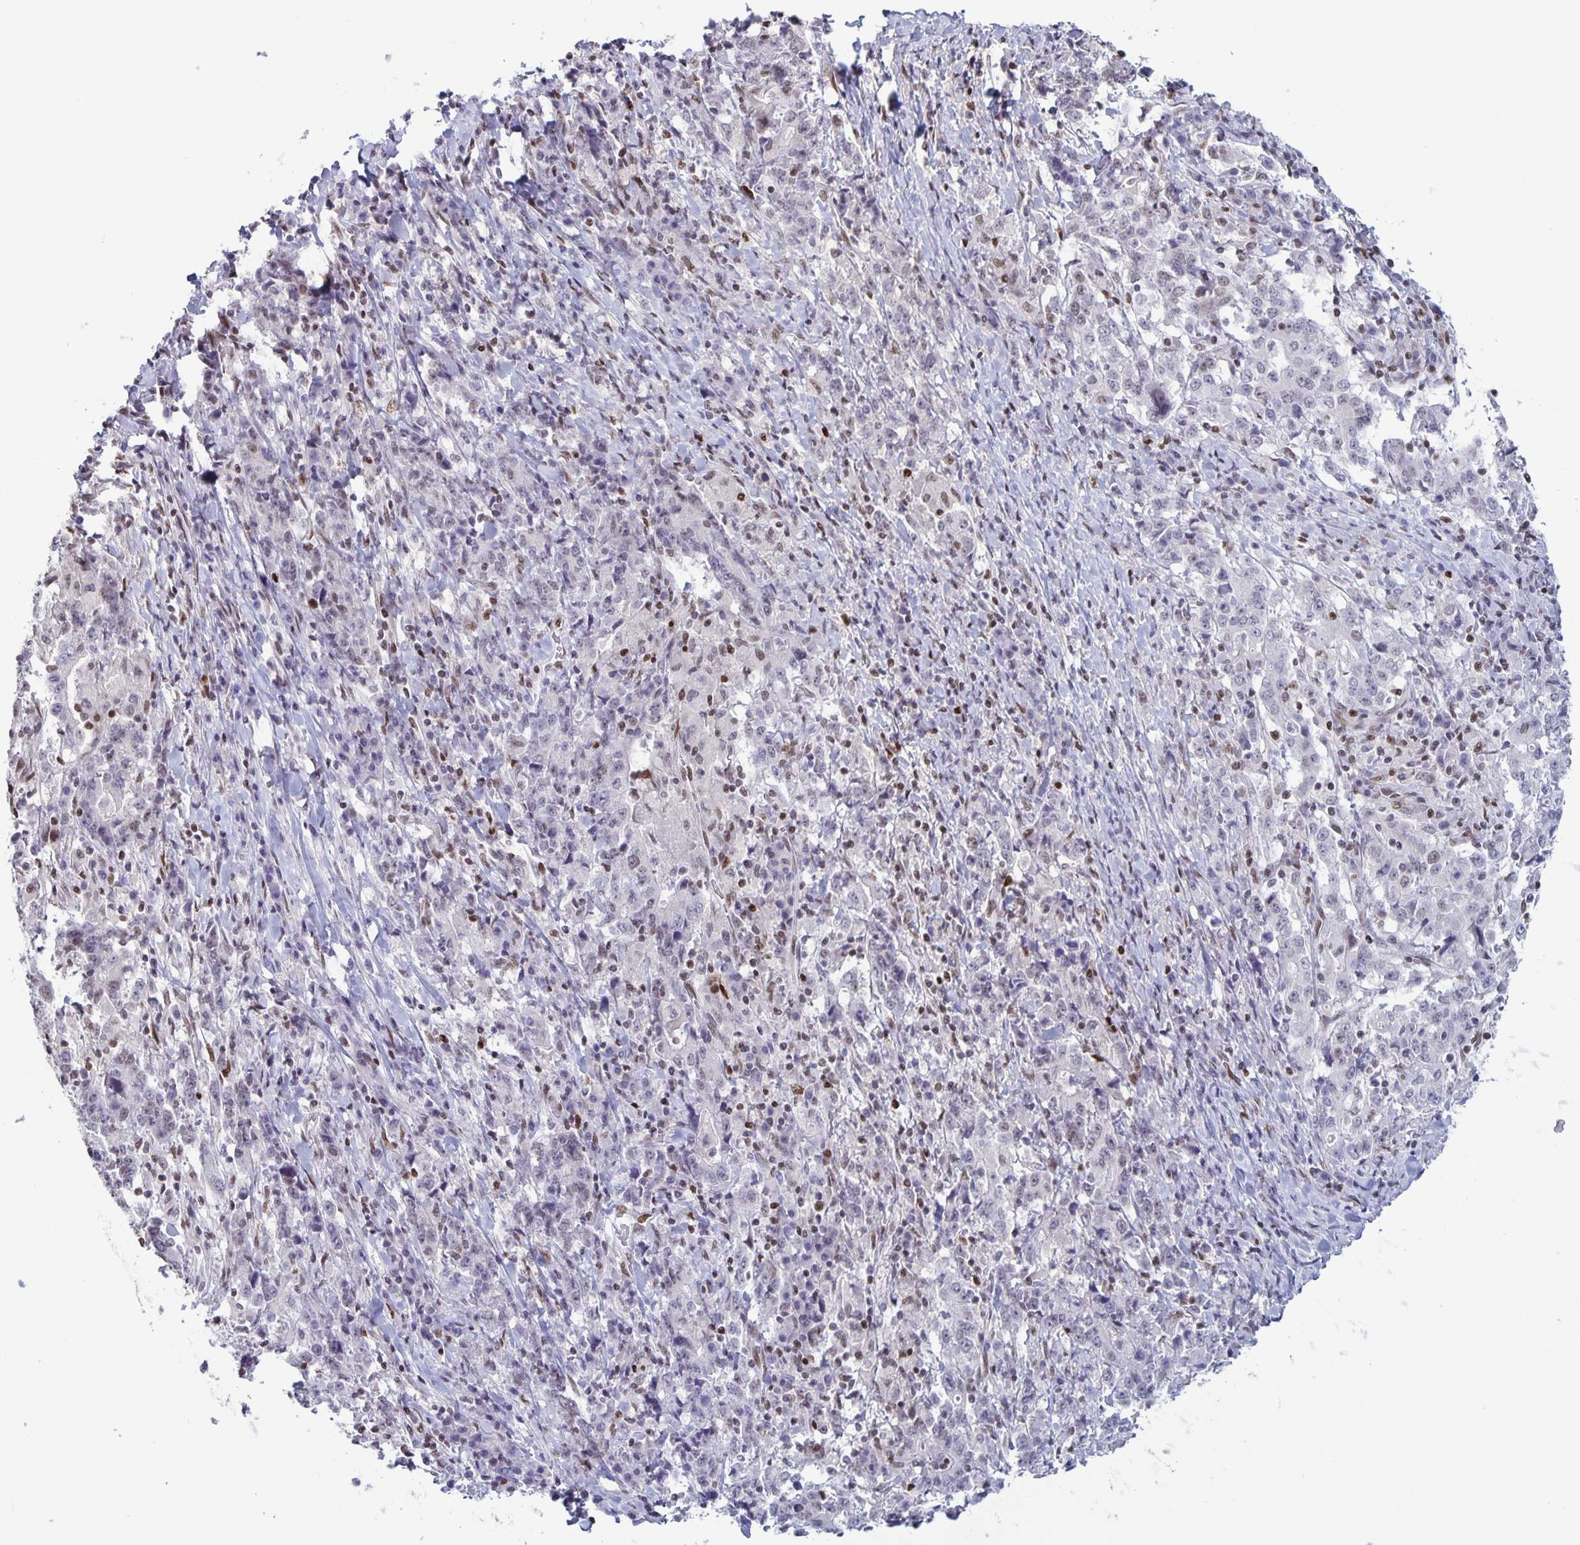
{"staining": {"intensity": "negative", "quantity": "none", "location": "none"}, "tissue": "stomach cancer", "cell_type": "Tumor cells", "image_type": "cancer", "snomed": [{"axis": "morphology", "description": "Normal tissue, NOS"}, {"axis": "morphology", "description": "Adenocarcinoma, NOS"}, {"axis": "topography", "description": "Stomach, upper"}, {"axis": "topography", "description": "Stomach"}], "caption": "An immunohistochemistry micrograph of adenocarcinoma (stomach) is shown. There is no staining in tumor cells of adenocarcinoma (stomach). (DAB (3,3'-diaminobenzidine) immunohistochemistry (IHC) with hematoxylin counter stain).", "gene": "JUND", "patient": {"sex": "male", "age": 59}}